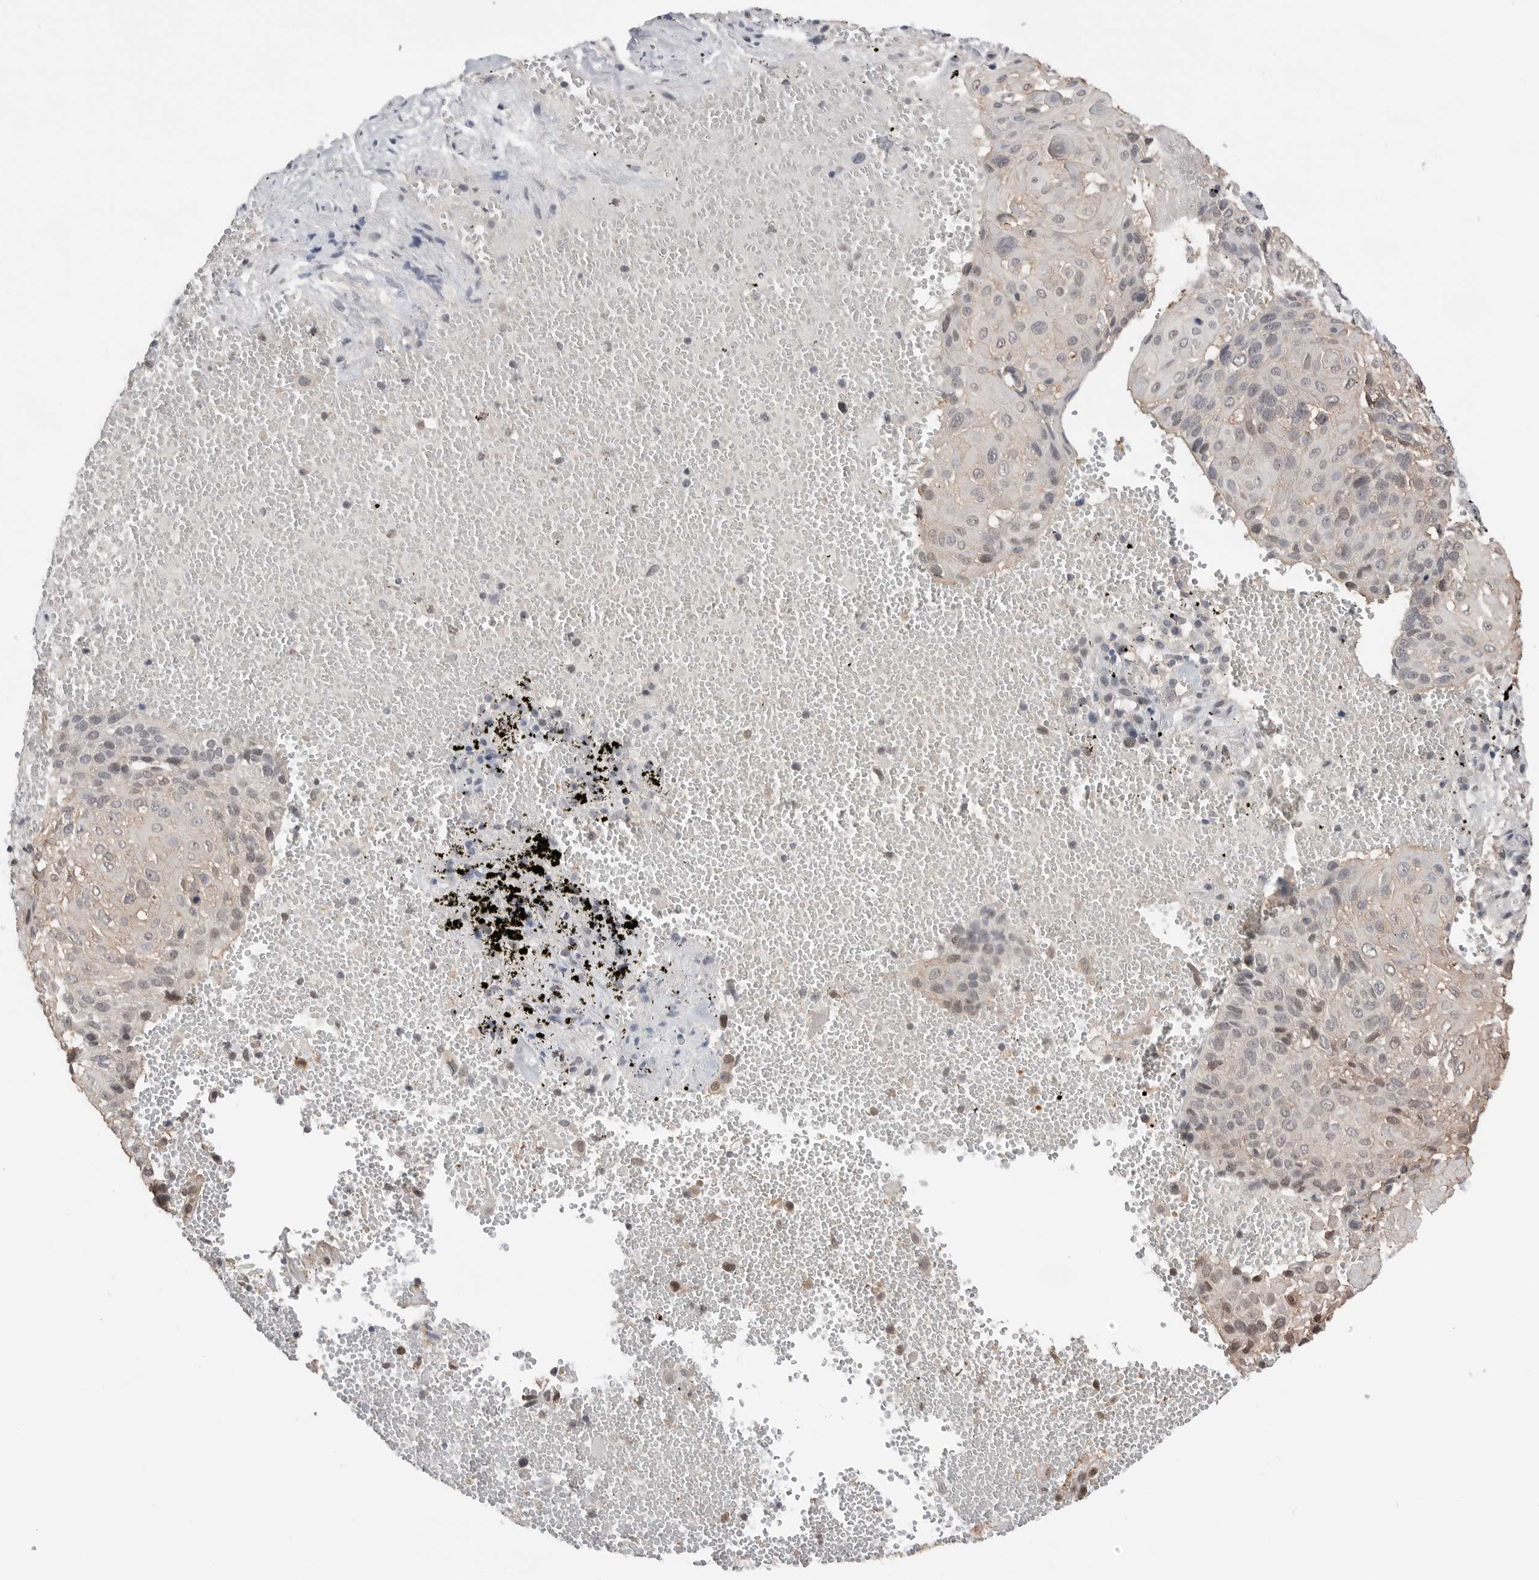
{"staining": {"intensity": "weak", "quantity": "<25%", "location": "nuclear"}, "tissue": "cervical cancer", "cell_type": "Tumor cells", "image_type": "cancer", "snomed": [{"axis": "morphology", "description": "Squamous cell carcinoma, NOS"}, {"axis": "topography", "description": "Cervix"}], "caption": "Human cervical squamous cell carcinoma stained for a protein using IHC reveals no expression in tumor cells.", "gene": "PEAK1", "patient": {"sex": "female", "age": 74}}